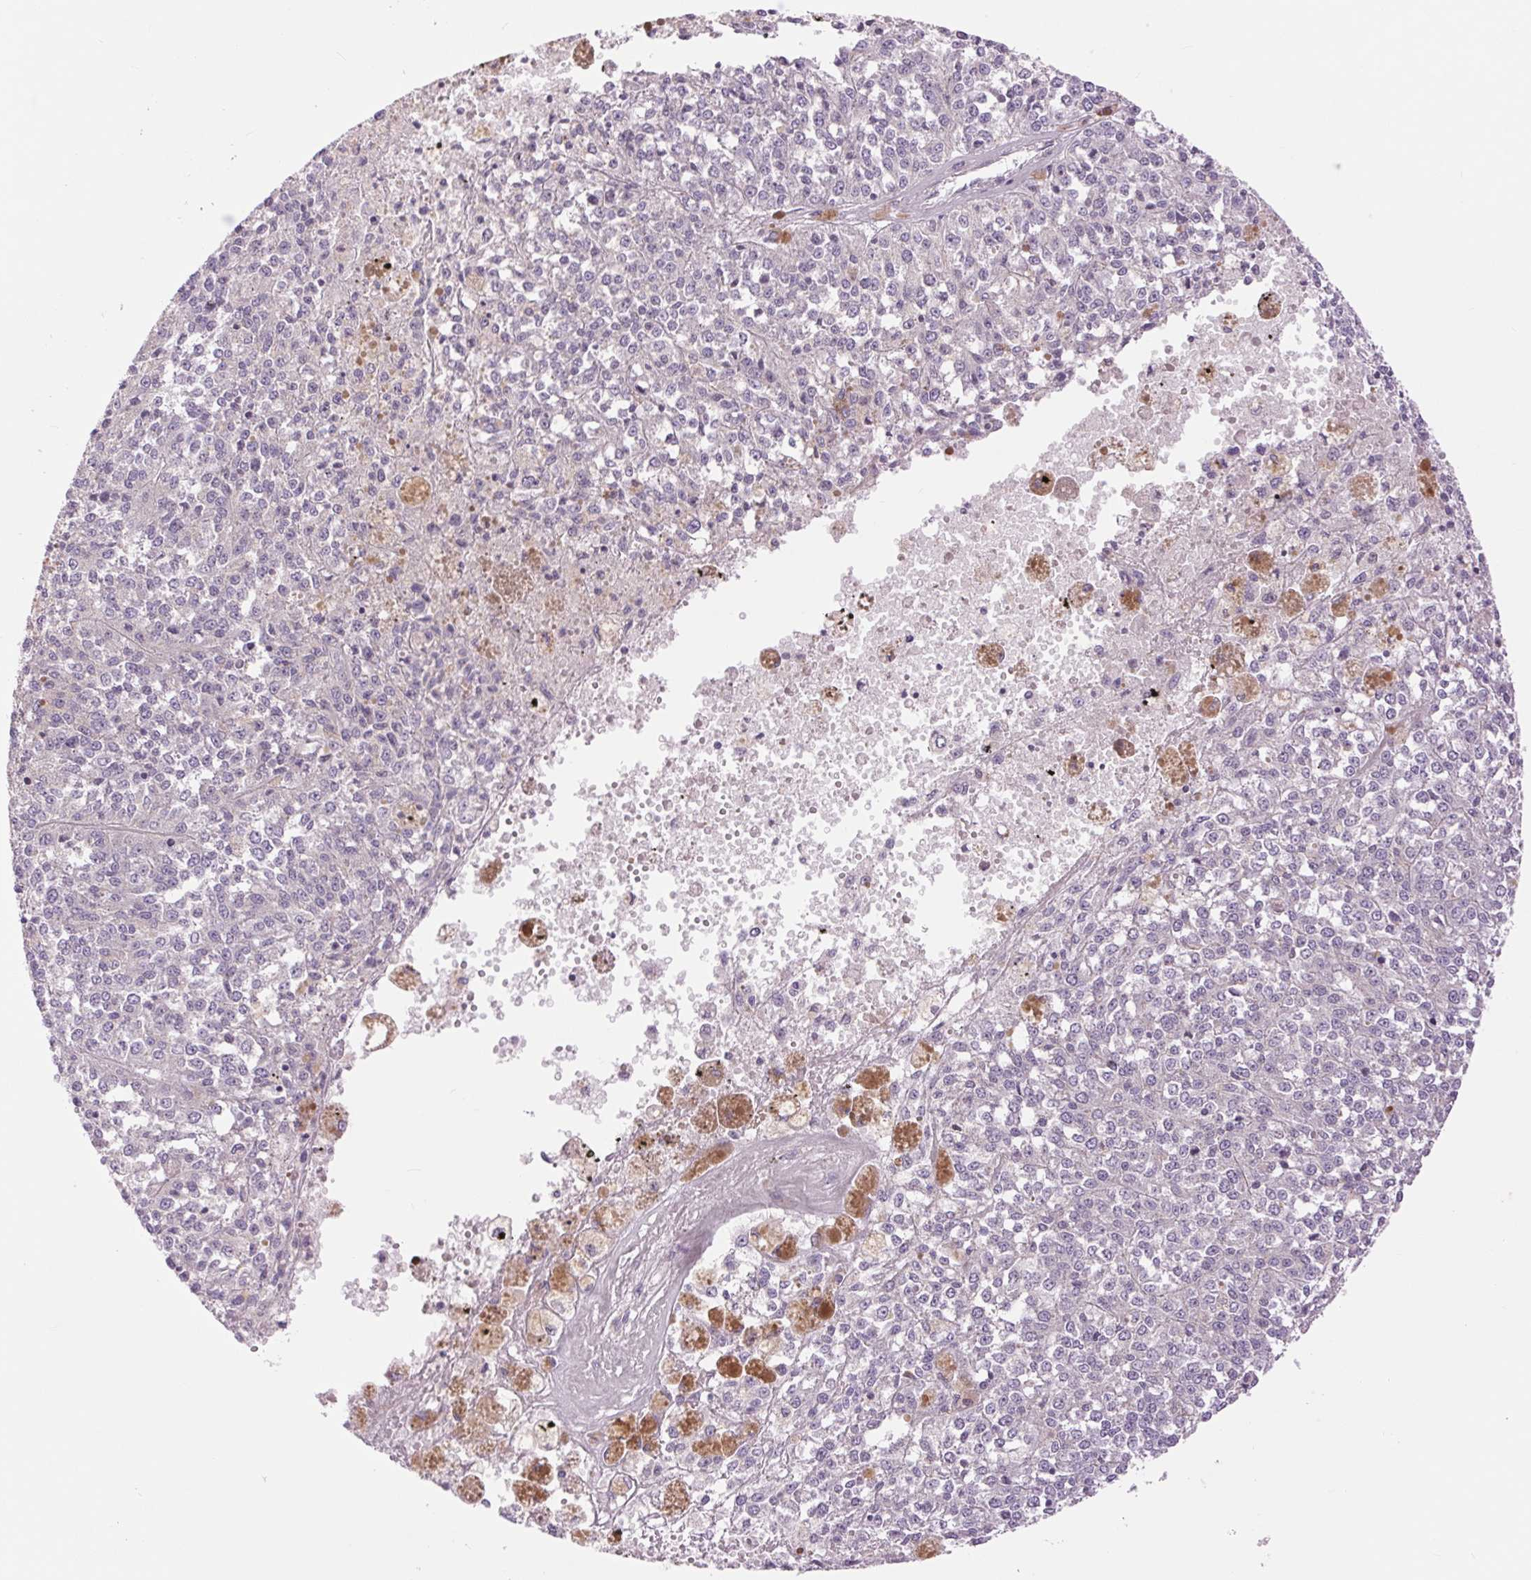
{"staining": {"intensity": "negative", "quantity": "none", "location": "none"}, "tissue": "melanoma", "cell_type": "Tumor cells", "image_type": "cancer", "snomed": [{"axis": "morphology", "description": "Malignant melanoma, Metastatic site"}, {"axis": "topography", "description": "Lymph node"}], "caption": "Human melanoma stained for a protein using immunohistochemistry (IHC) shows no staining in tumor cells.", "gene": "CTNNA3", "patient": {"sex": "female", "age": 64}}